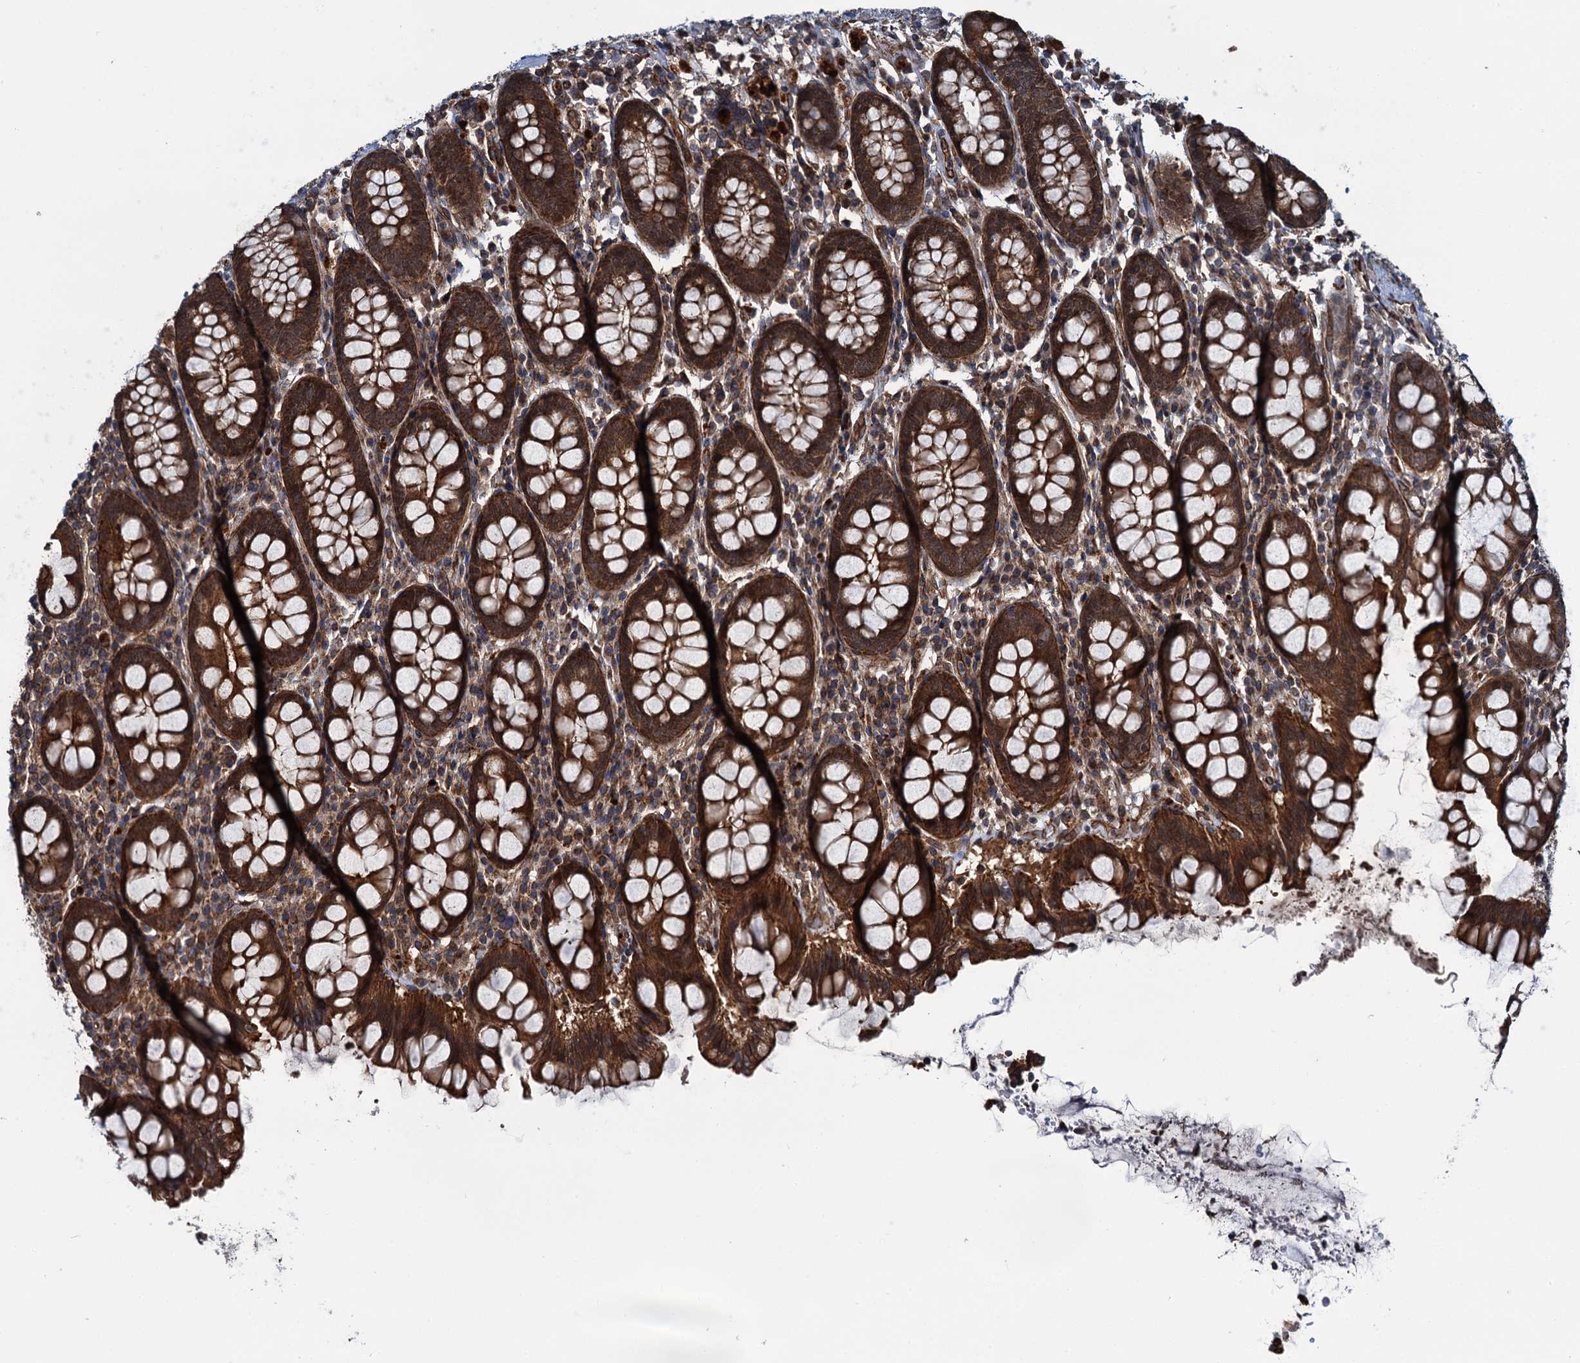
{"staining": {"intensity": "strong", "quantity": ">75%", "location": "cytoplasmic/membranous"}, "tissue": "colon", "cell_type": "Endothelial cells", "image_type": "normal", "snomed": [{"axis": "morphology", "description": "Normal tissue, NOS"}, {"axis": "topography", "description": "Colon"}], "caption": "A photomicrograph showing strong cytoplasmic/membranous expression in about >75% of endothelial cells in normal colon, as visualized by brown immunohistochemical staining.", "gene": "ZFYVE19", "patient": {"sex": "female", "age": 79}}